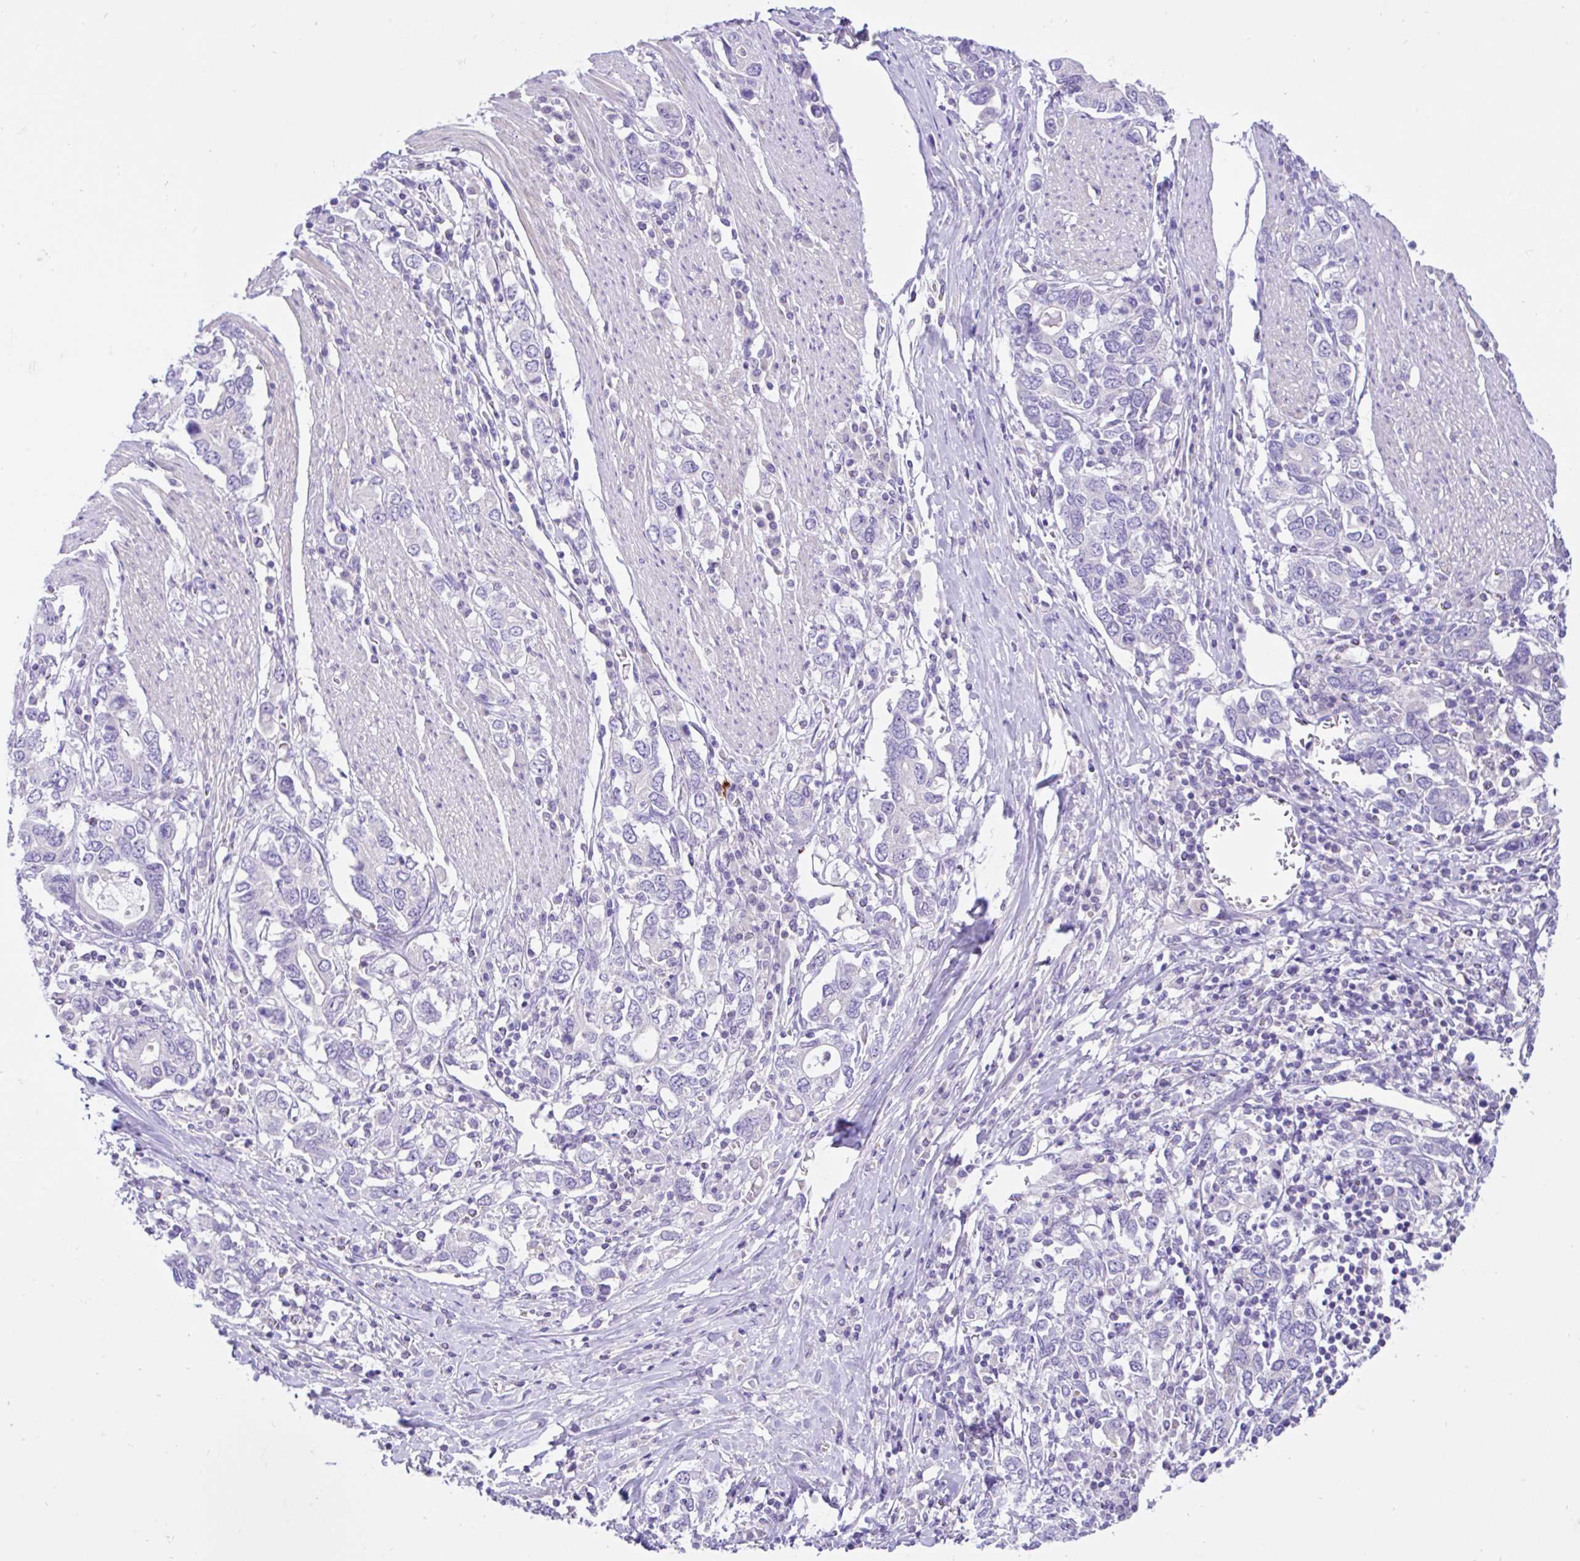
{"staining": {"intensity": "negative", "quantity": "none", "location": "none"}, "tissue": "stomach cancer", "cell_type": "Tumor cells", "image_type": "cancer", "snomed": [{"axis": "morphology", "description": "Adenocarcinoma, NOS"}, {"axis": "topography", "description": "Stomach, upper"}, {"axis": "topography", "description": "Stomach"}], "caption": "The immunohistochemistry (IHC) micrograph has no significant staining in tumor cells of stomach adenocarcinoma tissue.", "gene": "ANO4", "patient": {"sex": "male", "age": 62}}